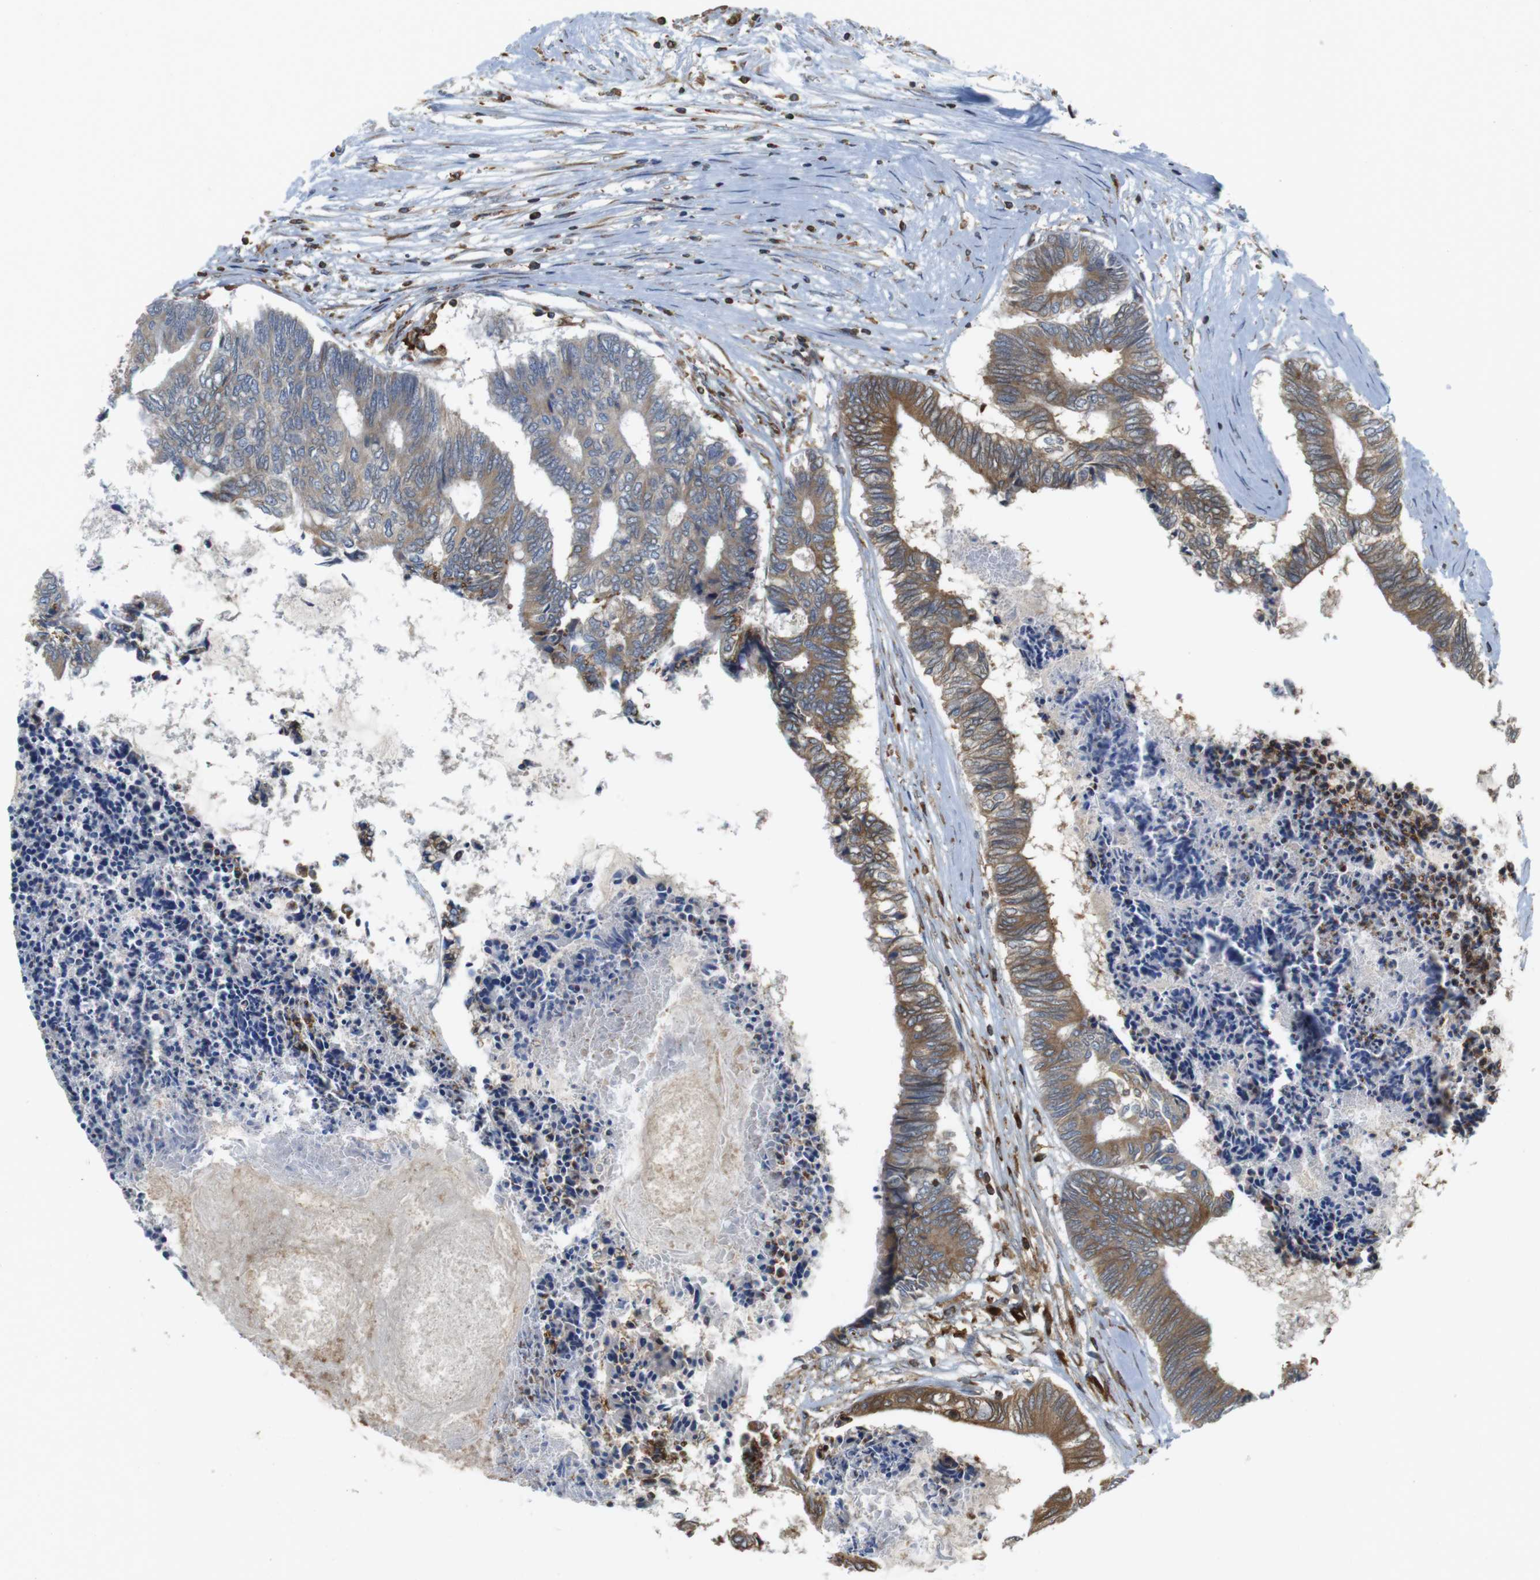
{"staining": {"intensity": "moderate", "quantity": ">75%", "location": "cytoplasmic/membranous"}, "tissue": "colorectal cancer", "cell_type": "Tumor cells", "image_type": "cancer", "snomed": [{"axis": "morphology", "description": "Adenocarcinoma, NOS"}, {"axis": "topography", "description": "Rectum"}], "caption": "Immunohistochemistry (IHC) histopathology image of adenocarcinoma (colorectal) stained for a protein (brown), which shows medium levels of moderate cytoplasmic/membranous staining in approximately >75% of tumor cells.", "gene": "ARL6IP5", "patient": {"sex": "male", "age": 63}}